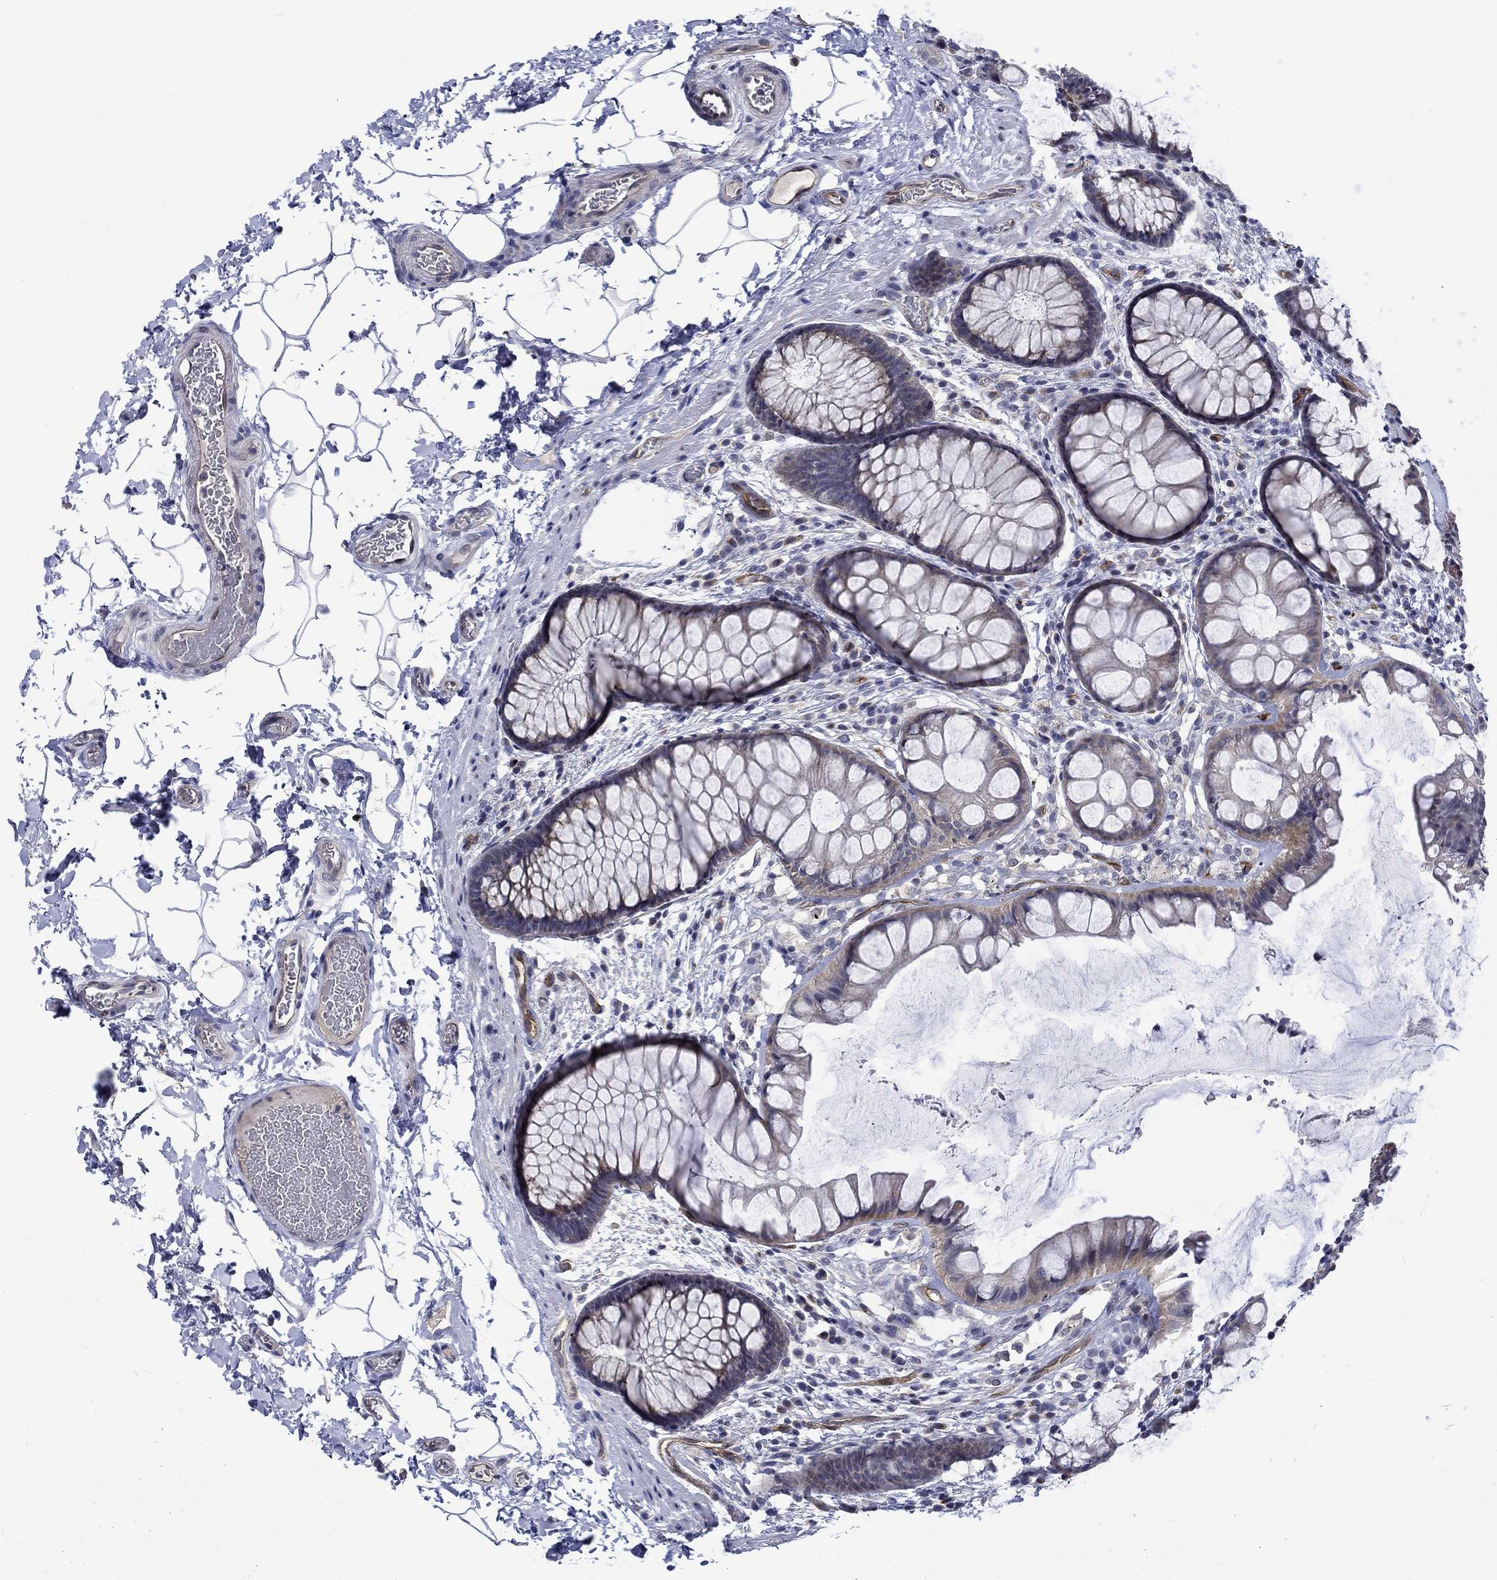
{"staining": {"intensity": "negative", "quantity": "none", "location": "none"}, "tissue": "rectum", "cell_type": "Glandular cells", "image_type": "normal", "snomed": [{"axis": "morphology", "description": "Normal tissue, NOS"}, {"axis": "topography", "description": "Rectum"}], "caption": "A high-resolution image shows immunohistochemistry (IHC) staining of benign rectum, which displays no significant expression in glandular cells. The staining was performed using DAB to visualize the protein expression in brown, while the nuclei were stained in blue with hematoxylin (Magnification: 20x).", "gene": "GJA5", "patient": {"sex": "female", "age": 62}}